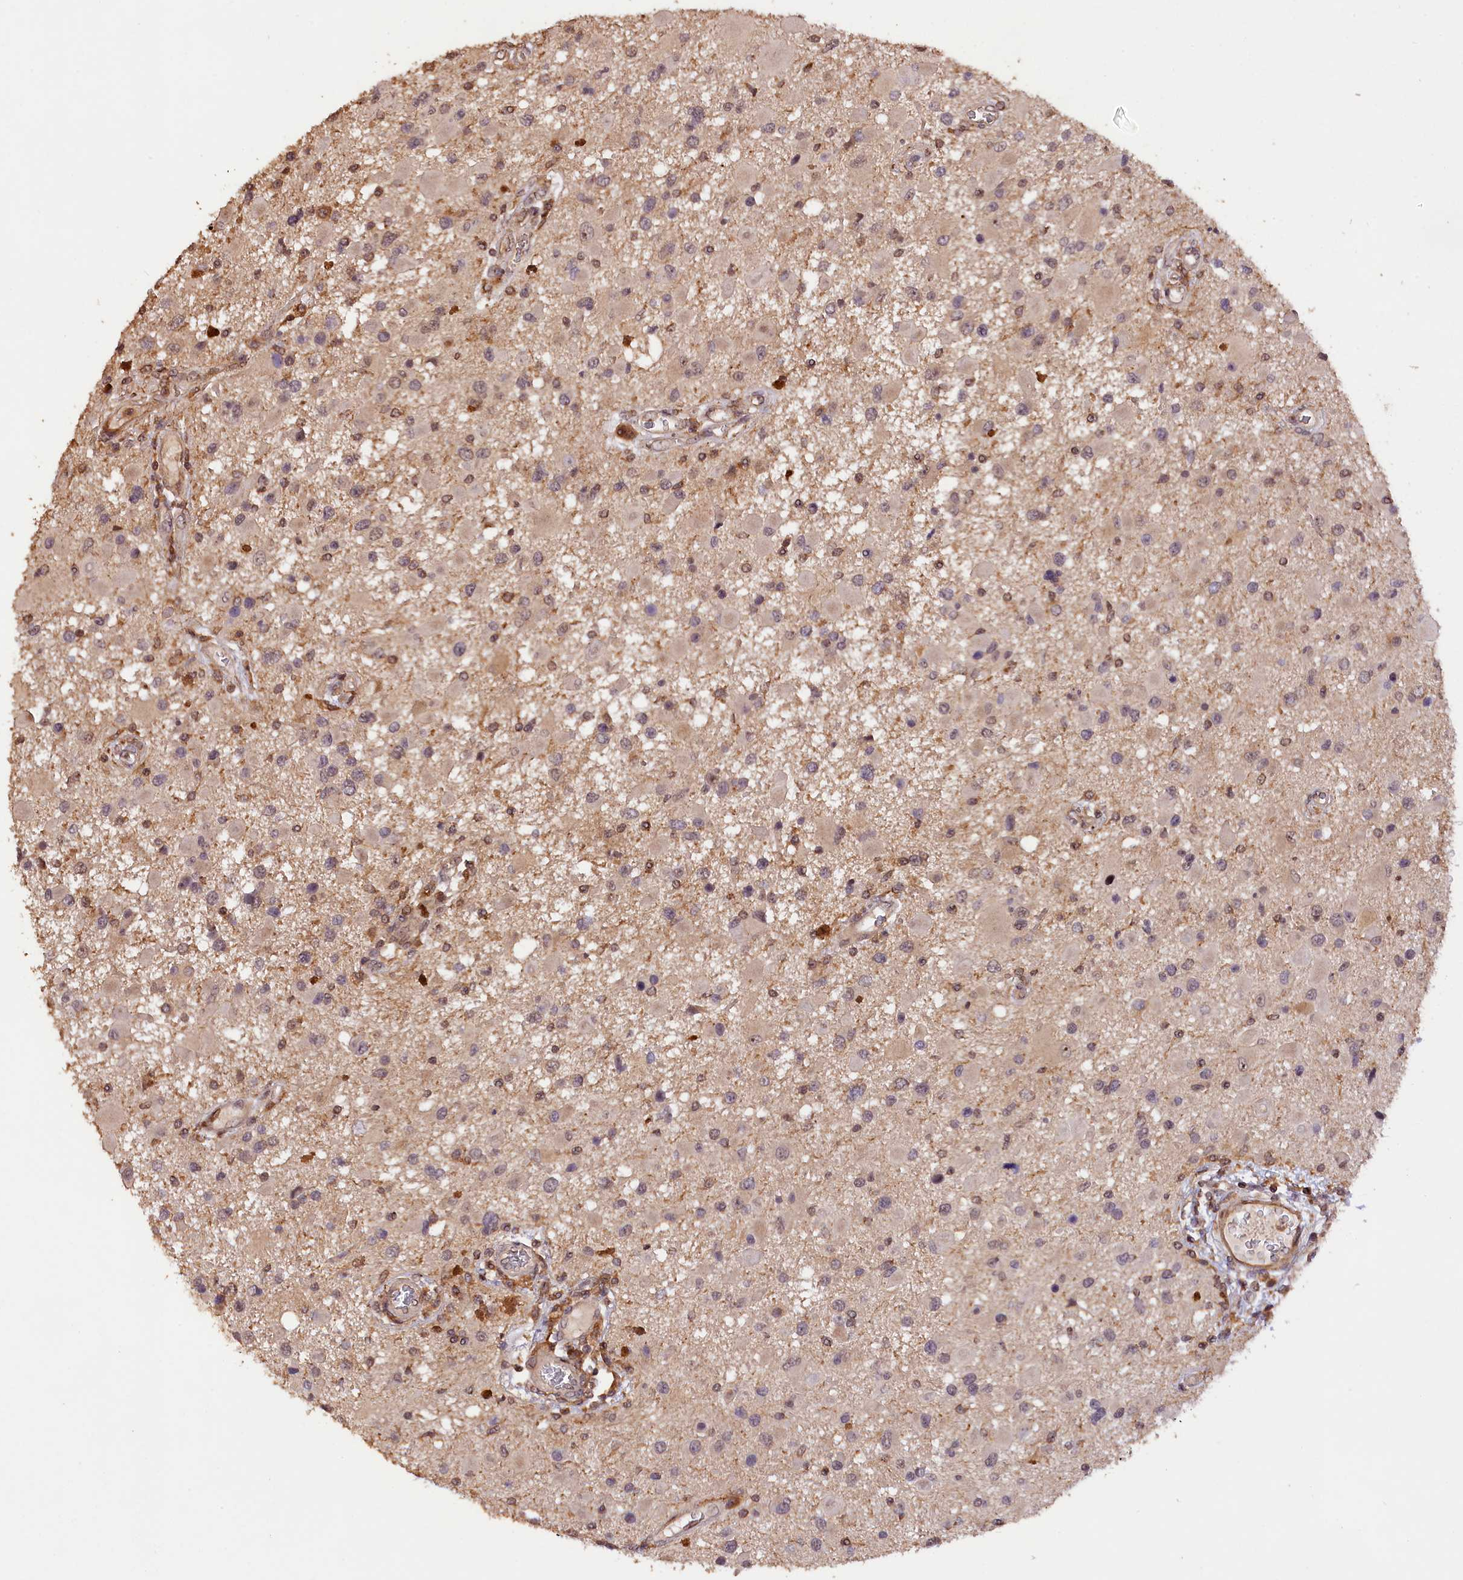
{"staining": {"intensity": "weak", "quantity": "25%-75%", "location": "nuclear"}, "tissue": "glioma", "cell_type": "Tumor cells", "image_type": "cancer", "snomed": [{"axis": "morphology", "description": "Glioma, malignant, High grade"}, {"axis": "topography", "description": "Brain"}], "caption": "A brown stain shows weak nuclear expression of a protein in glioma tumor cells.", "gene": "PHAF1", "patient": {"sex": "male", "age": 53}}